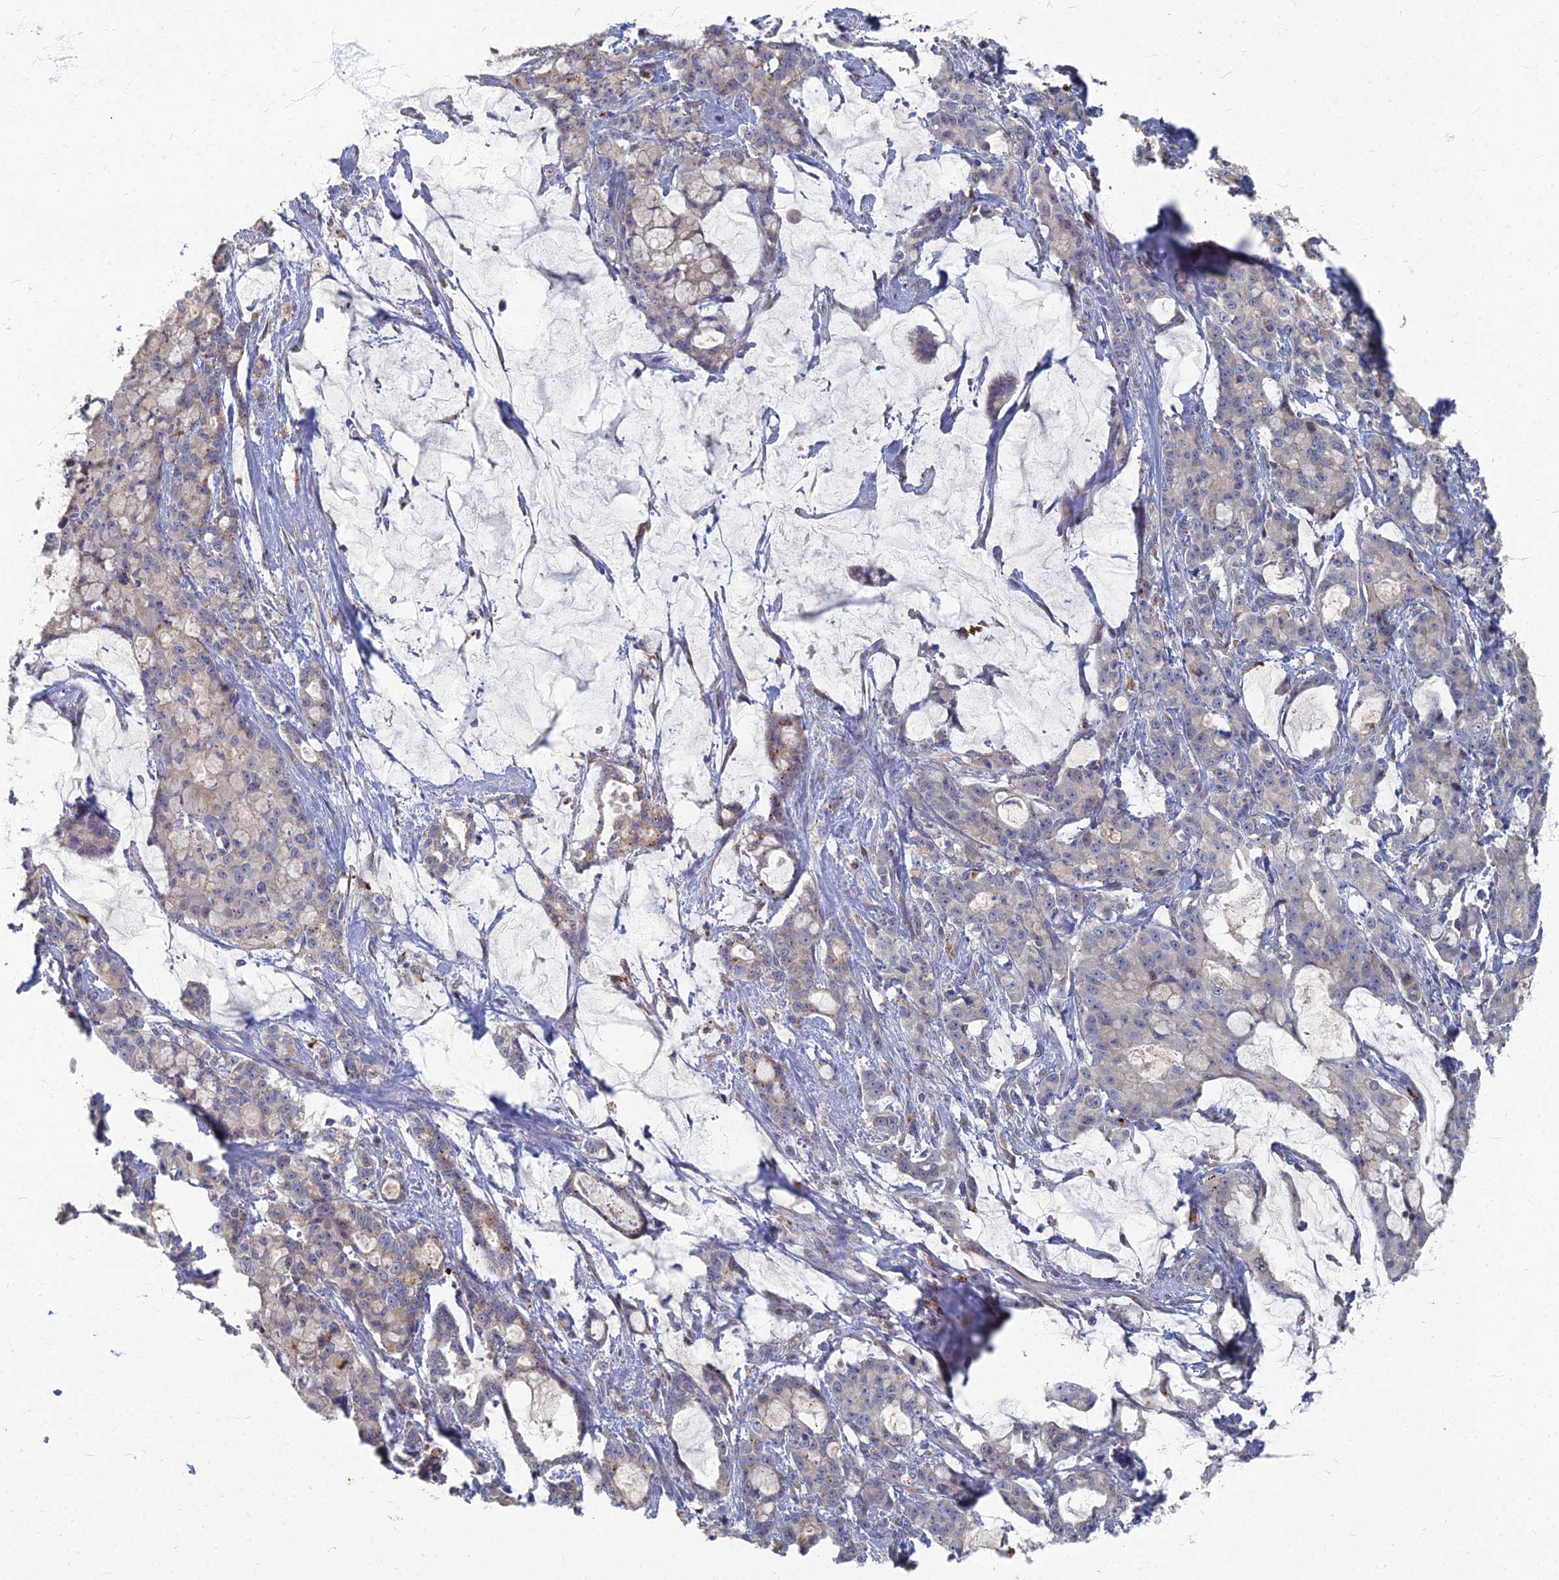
{"staining": {"intensity": "weak", "quantity": "<25%", "location": "cytoplasmic/membranous"}, "tissue": "pancreatic cancer", "cell_type": "Tumor cells", "image_type": "cancer", "snomed": [{"axis": "morphology", "description": "Adenocarcinoma, NOS"}, {"axis": "topography", "description": "Pancreas"}], "caption": "This is an immunohistochemistry (IHC) histopathology image of adenocarcinoma (pancreatic). There is no staining in tumor cells.", "gene": "TMEM128", "patient": {"sex": "female", "age": 73}}